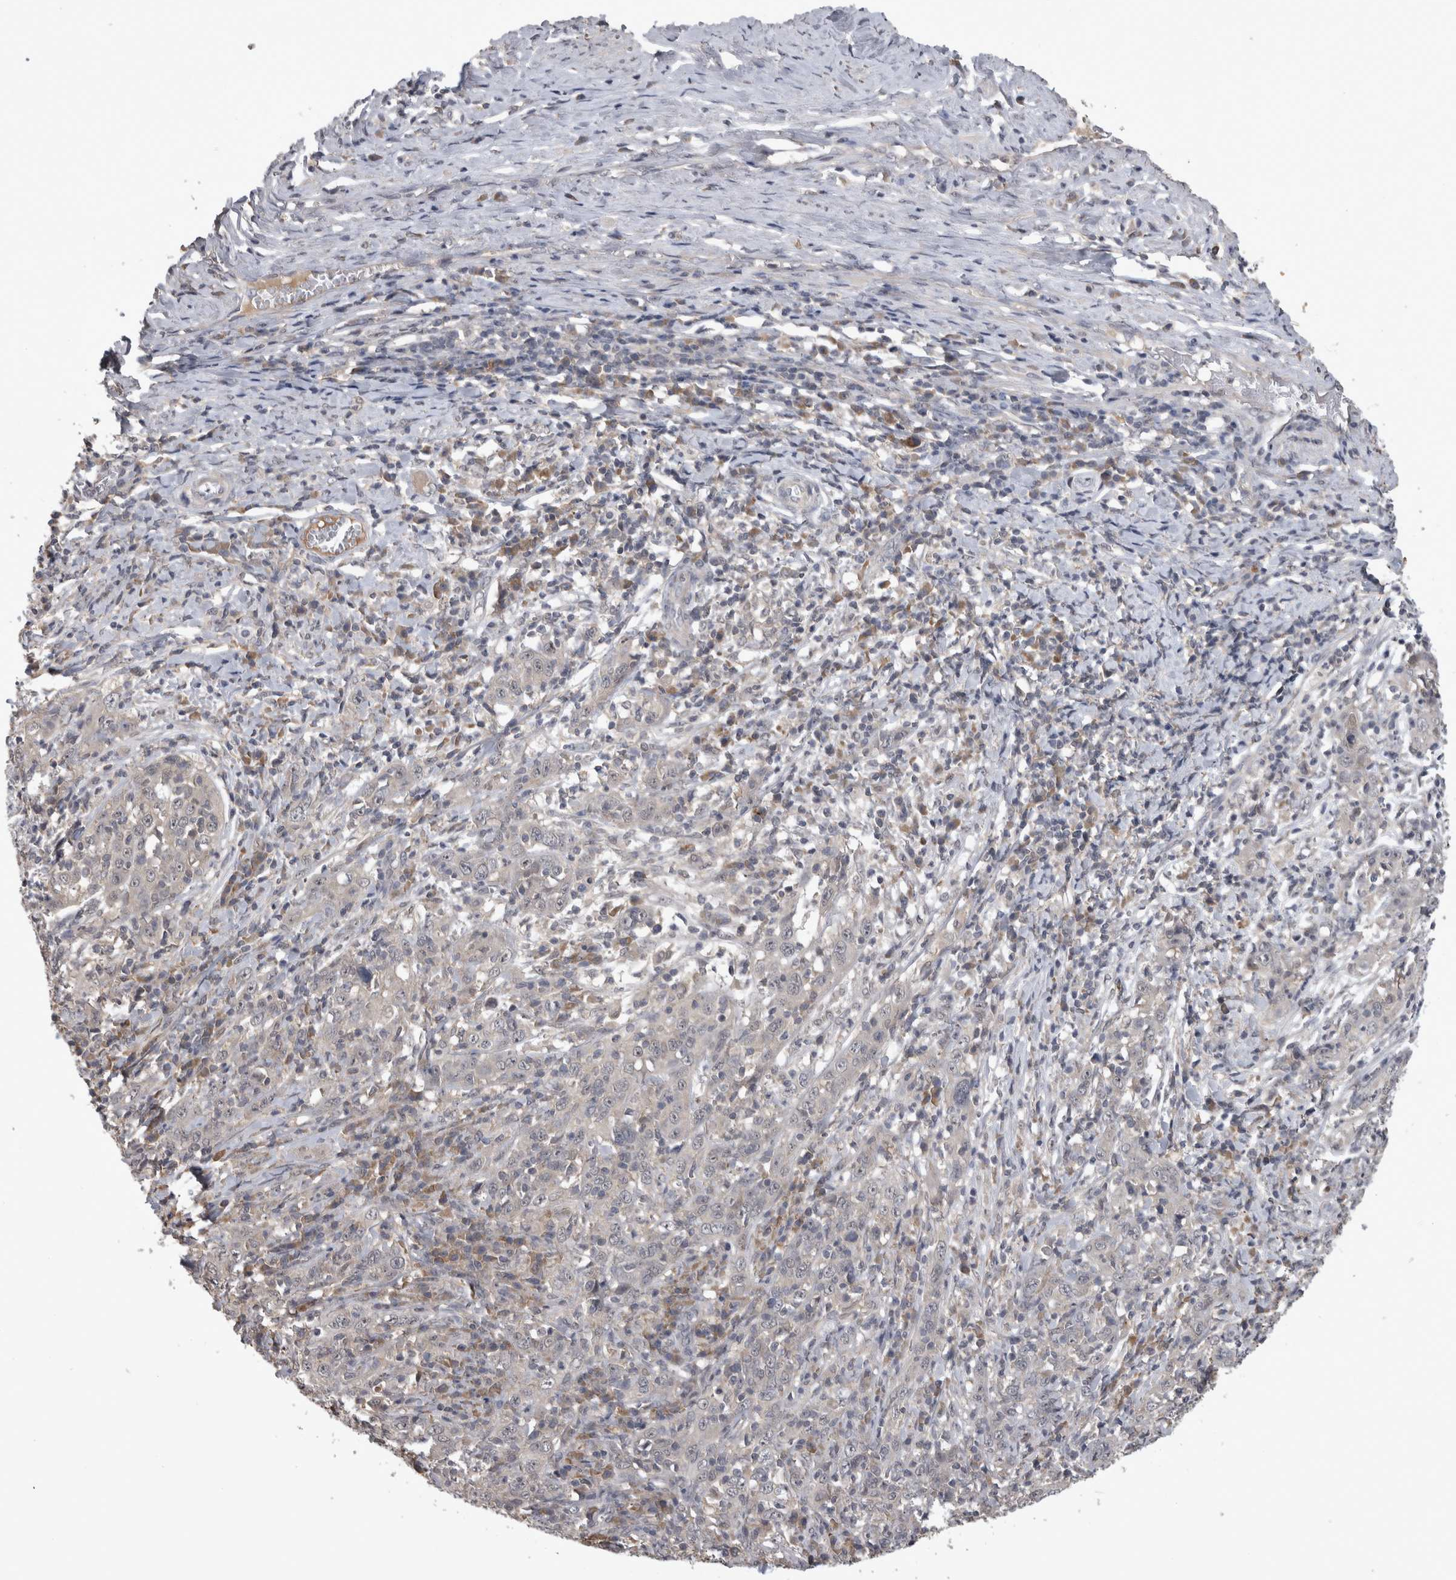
{"staining": {"intensity": "negative", "quantity": "none", "location": "none"}, "tissue": "cervical cancer", "cell_type": "Tumor cells", "image_type": "cancer", "snomed": [{"axis": "morphology", "description": "Squamous cell carcinoma, NOS"}, {"axis": "topography", "description": "Cervix"}], "caption": "The image demonstrates no significant positivity in tumor cells of cervical squamous cell carcinoma.", "gene": "ZNF114", "patient": {"sex": "female", "age": 46}}